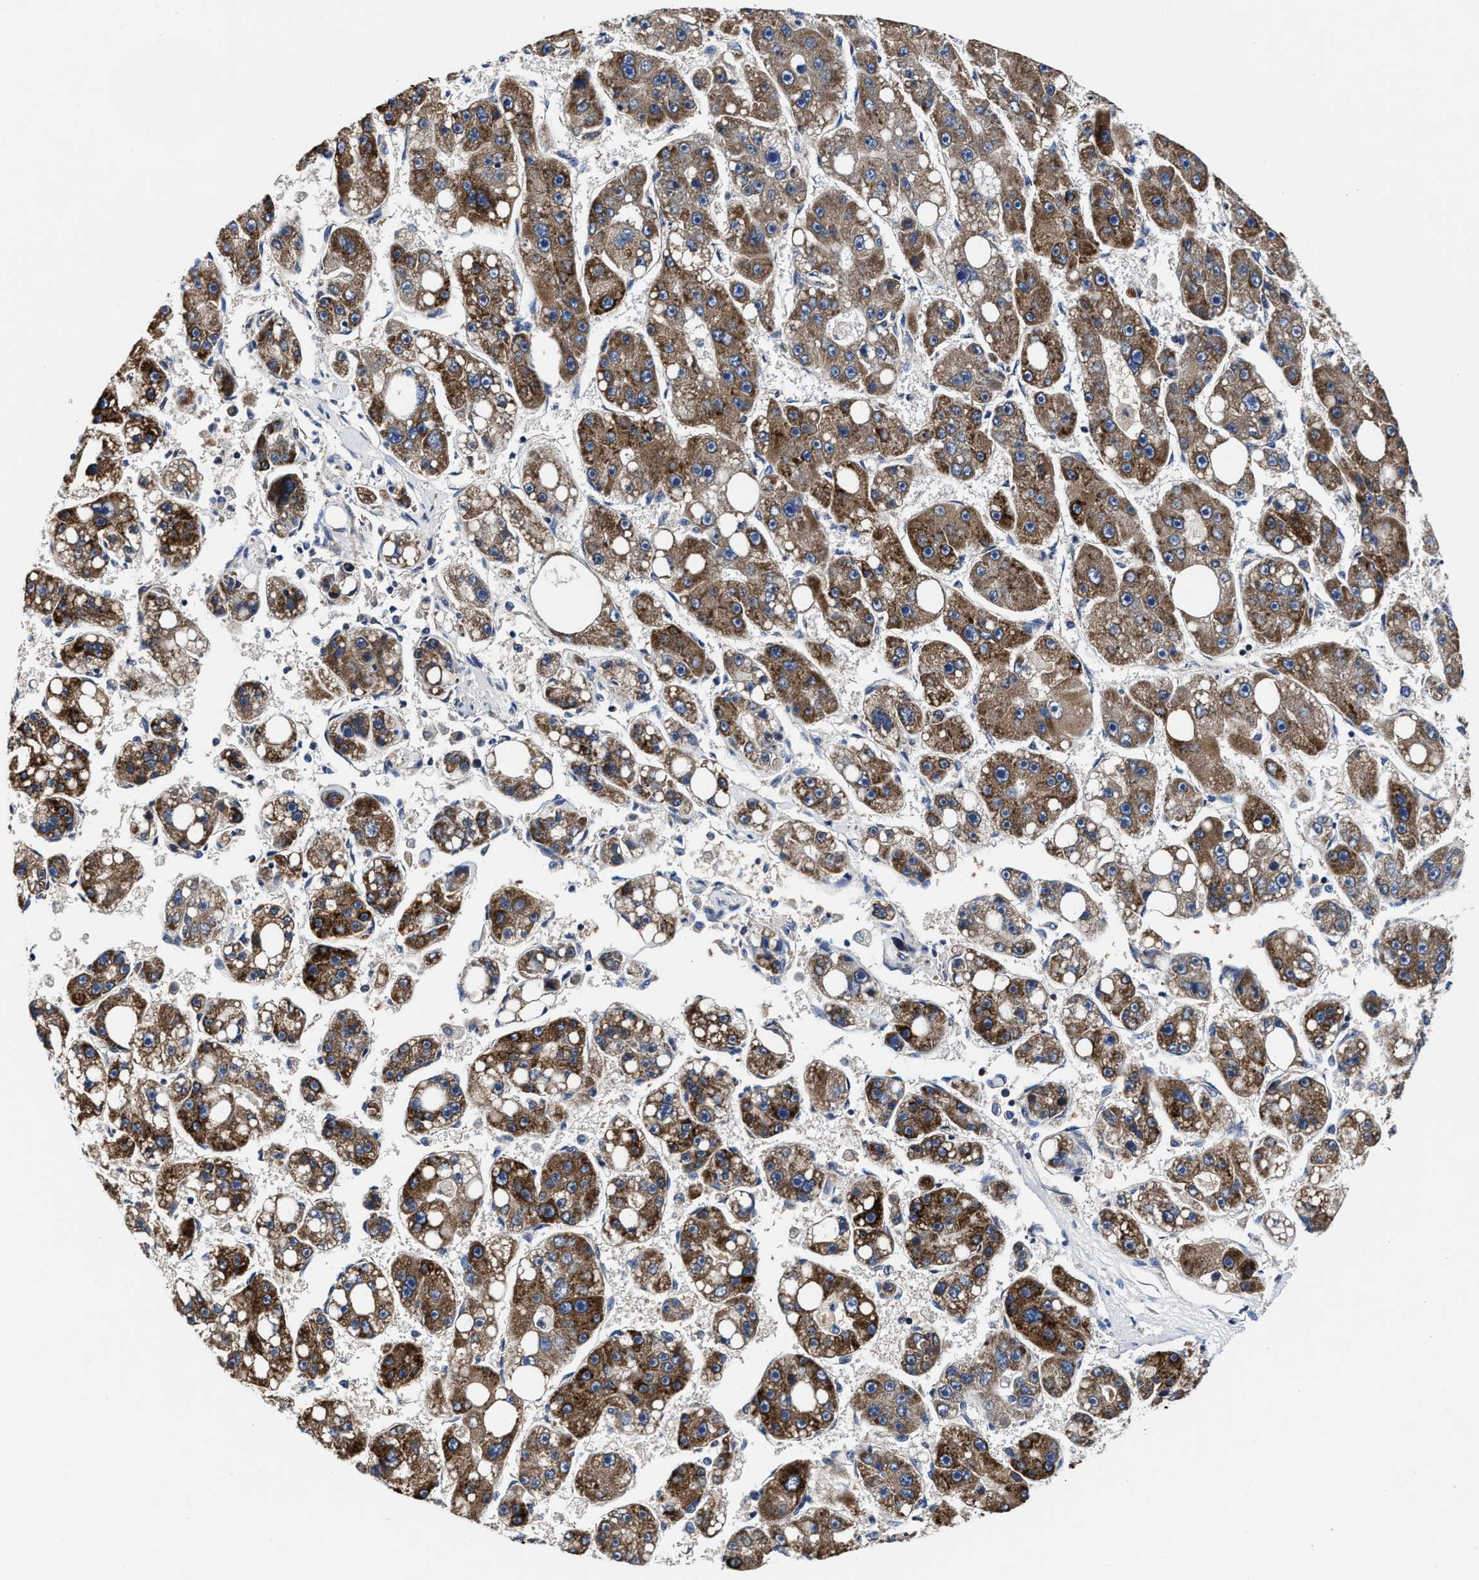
{"staining": {"intensity": "moderate", "quantity": ">75%", "location": "cytoplasmic/membranous"}, "tissue": "liver cancer", "cell_type": "Tumor cells", "image_type": "cancer", "snomed": [{"axis": "morphology", "description": "Carcinoma, Hepatocellular, NOS"}, {"axis": "topography", "description": "Liver"}], "caption": "Hepatocellular carcinoma (liver) stained with immunohistochemistry (IHC) reveals moderate cytoplasmic/membranous positivity in approximately >75% of tumor cells.", "gene": "PHLPP1", "patient": {"sex": "female", "age": 61}}